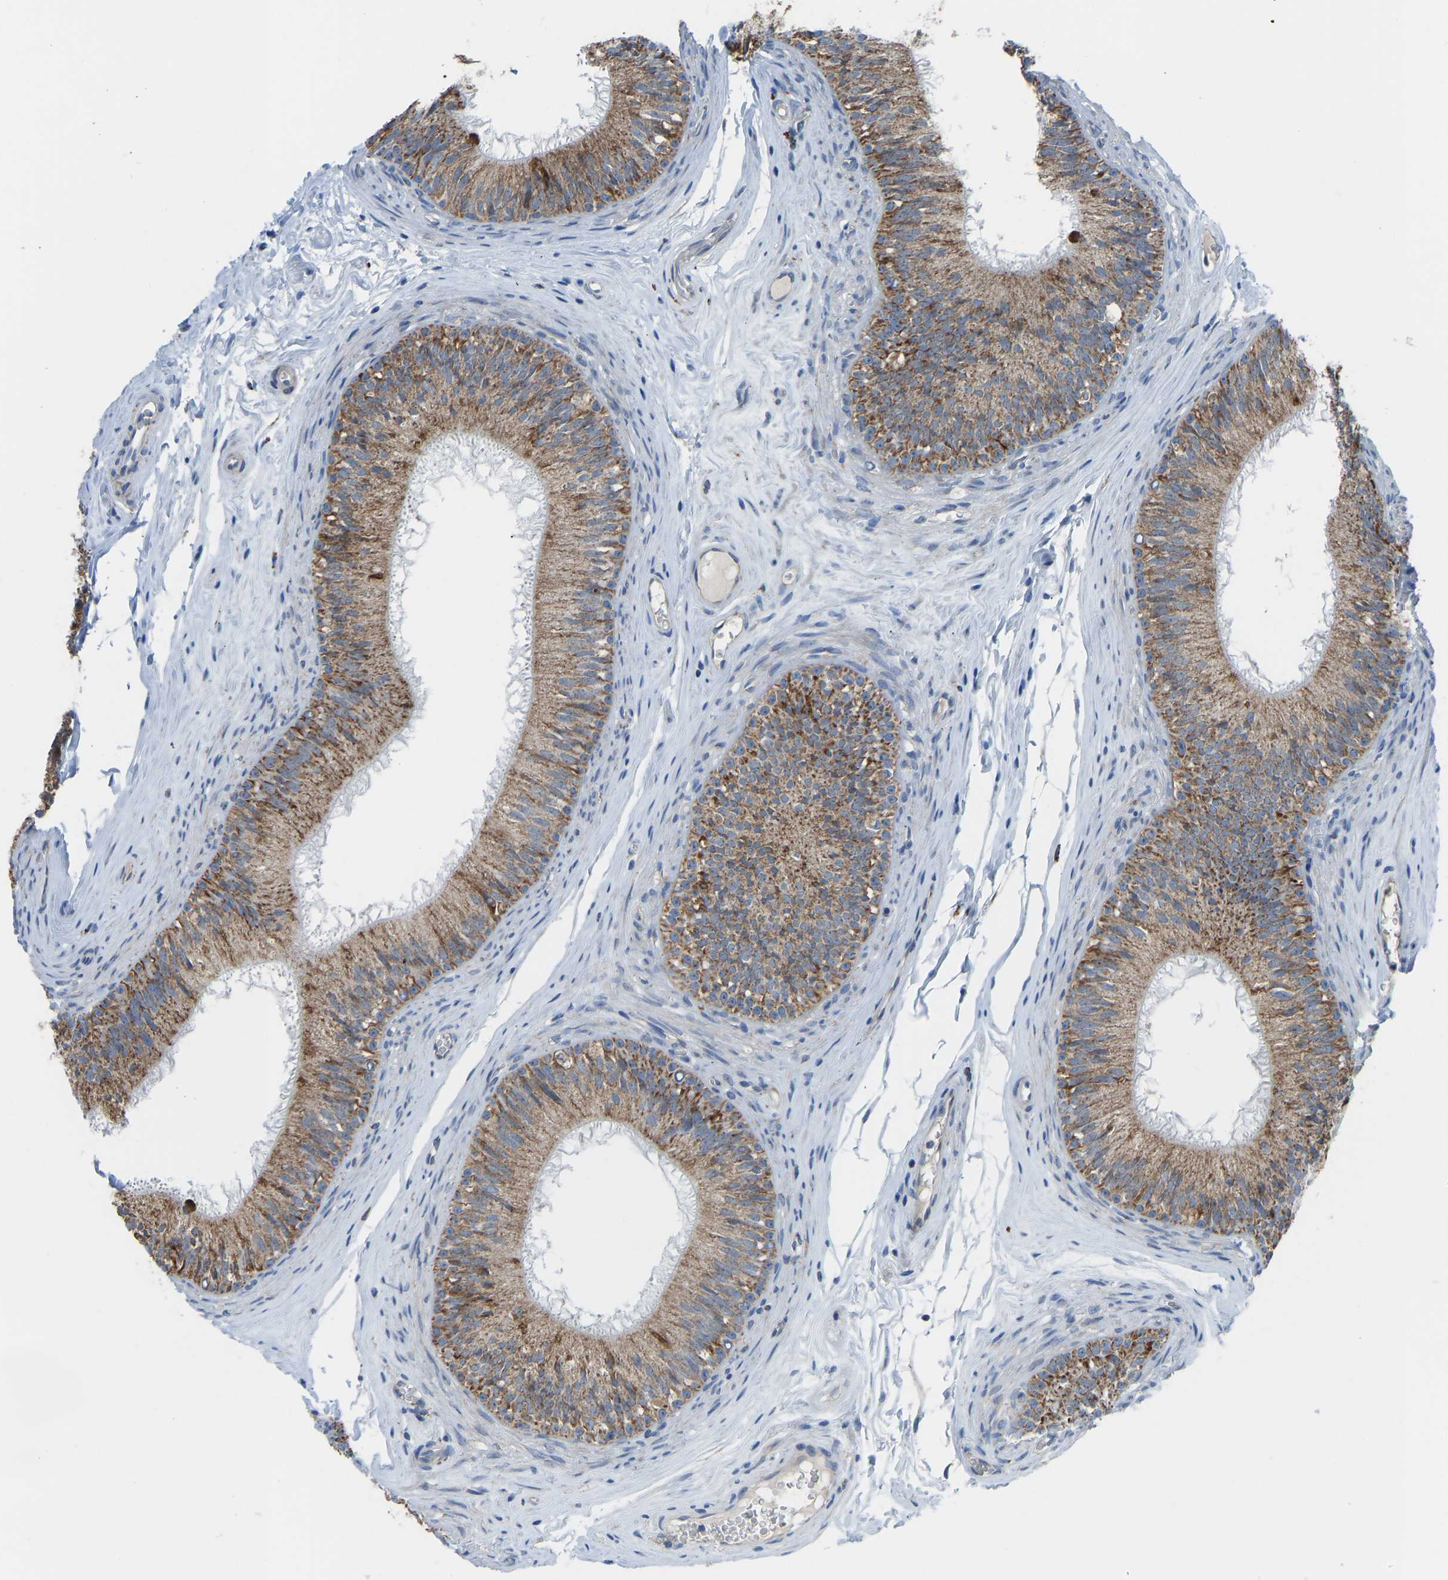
{"staining": {"intensity": "moderate", "quantity": ">75%", "location": "cytoplasmic/membranous"}, "tissue": "epididymis", "cell_type": "Glandular cells", "image_type": "normal", "snomed": [{"axis": "morphology", "description": "Normal tissue, NOS"}, {"axis": "topography", "description": "Testis"}, {"axis": "topography", "description": "Epididymis"}], "caption": "This image reveals normal epididymis stained with IHC to label a protein in brown. The cytoplasmic/membranous of glandular cells show moderate positivity for the protein. Nuclei are counter-stained blue.", "gene": "SMIM20", "patient": {"sex": "male", "age": 36}}